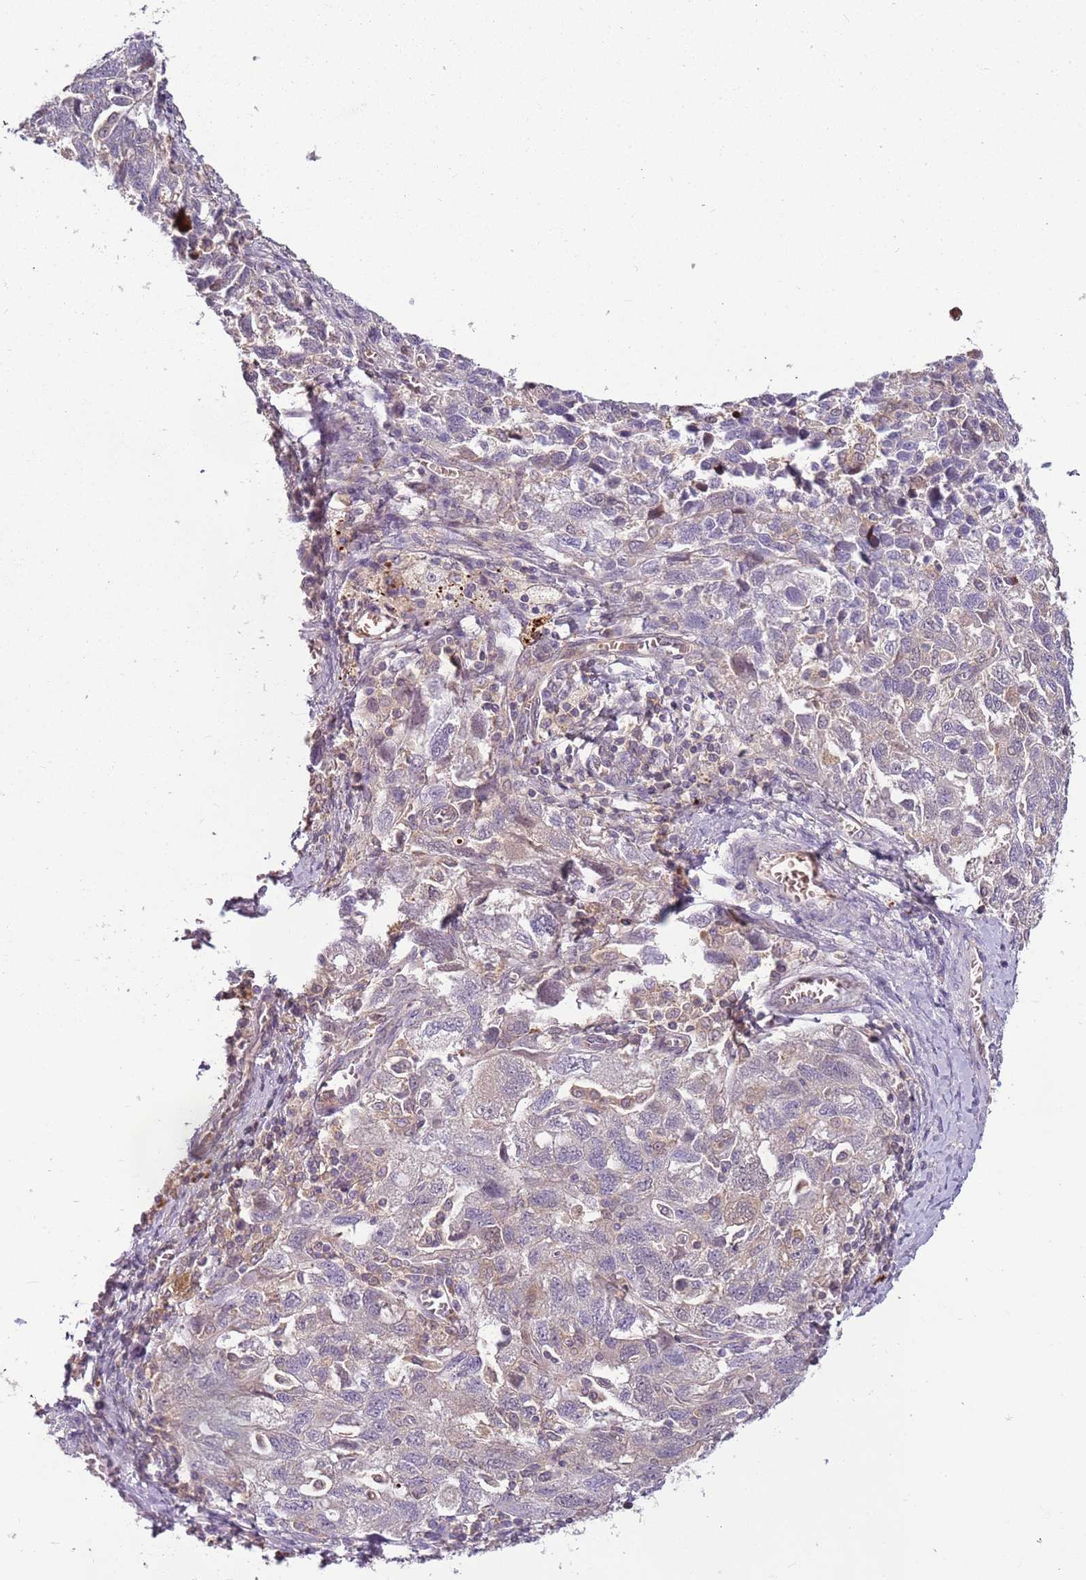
{"staining": {"intensity": "weak", "quantity": "<25%", "location": "cytoplasmic/membranous"}, "tissue": "ovarian cancer", "cell_type": "Tumor cells", "image_type": "cancer", "snomed": [{"axis": "morphology", "description": "Carcinoma, NOS"}, {"axis": "morphology", "description": "Cystadenocarcinoma, serous, NOS"}, {"axis": "topography", "description": "Ovary"}], "caption": "Carcinoma (ovarian) was stained to show a protein in brown. There is no significant expression in tumor cells. Nuclei are stained in blue.", "gene": "ARHGAP5", "patient": {"sex": "female", "age": 69}}